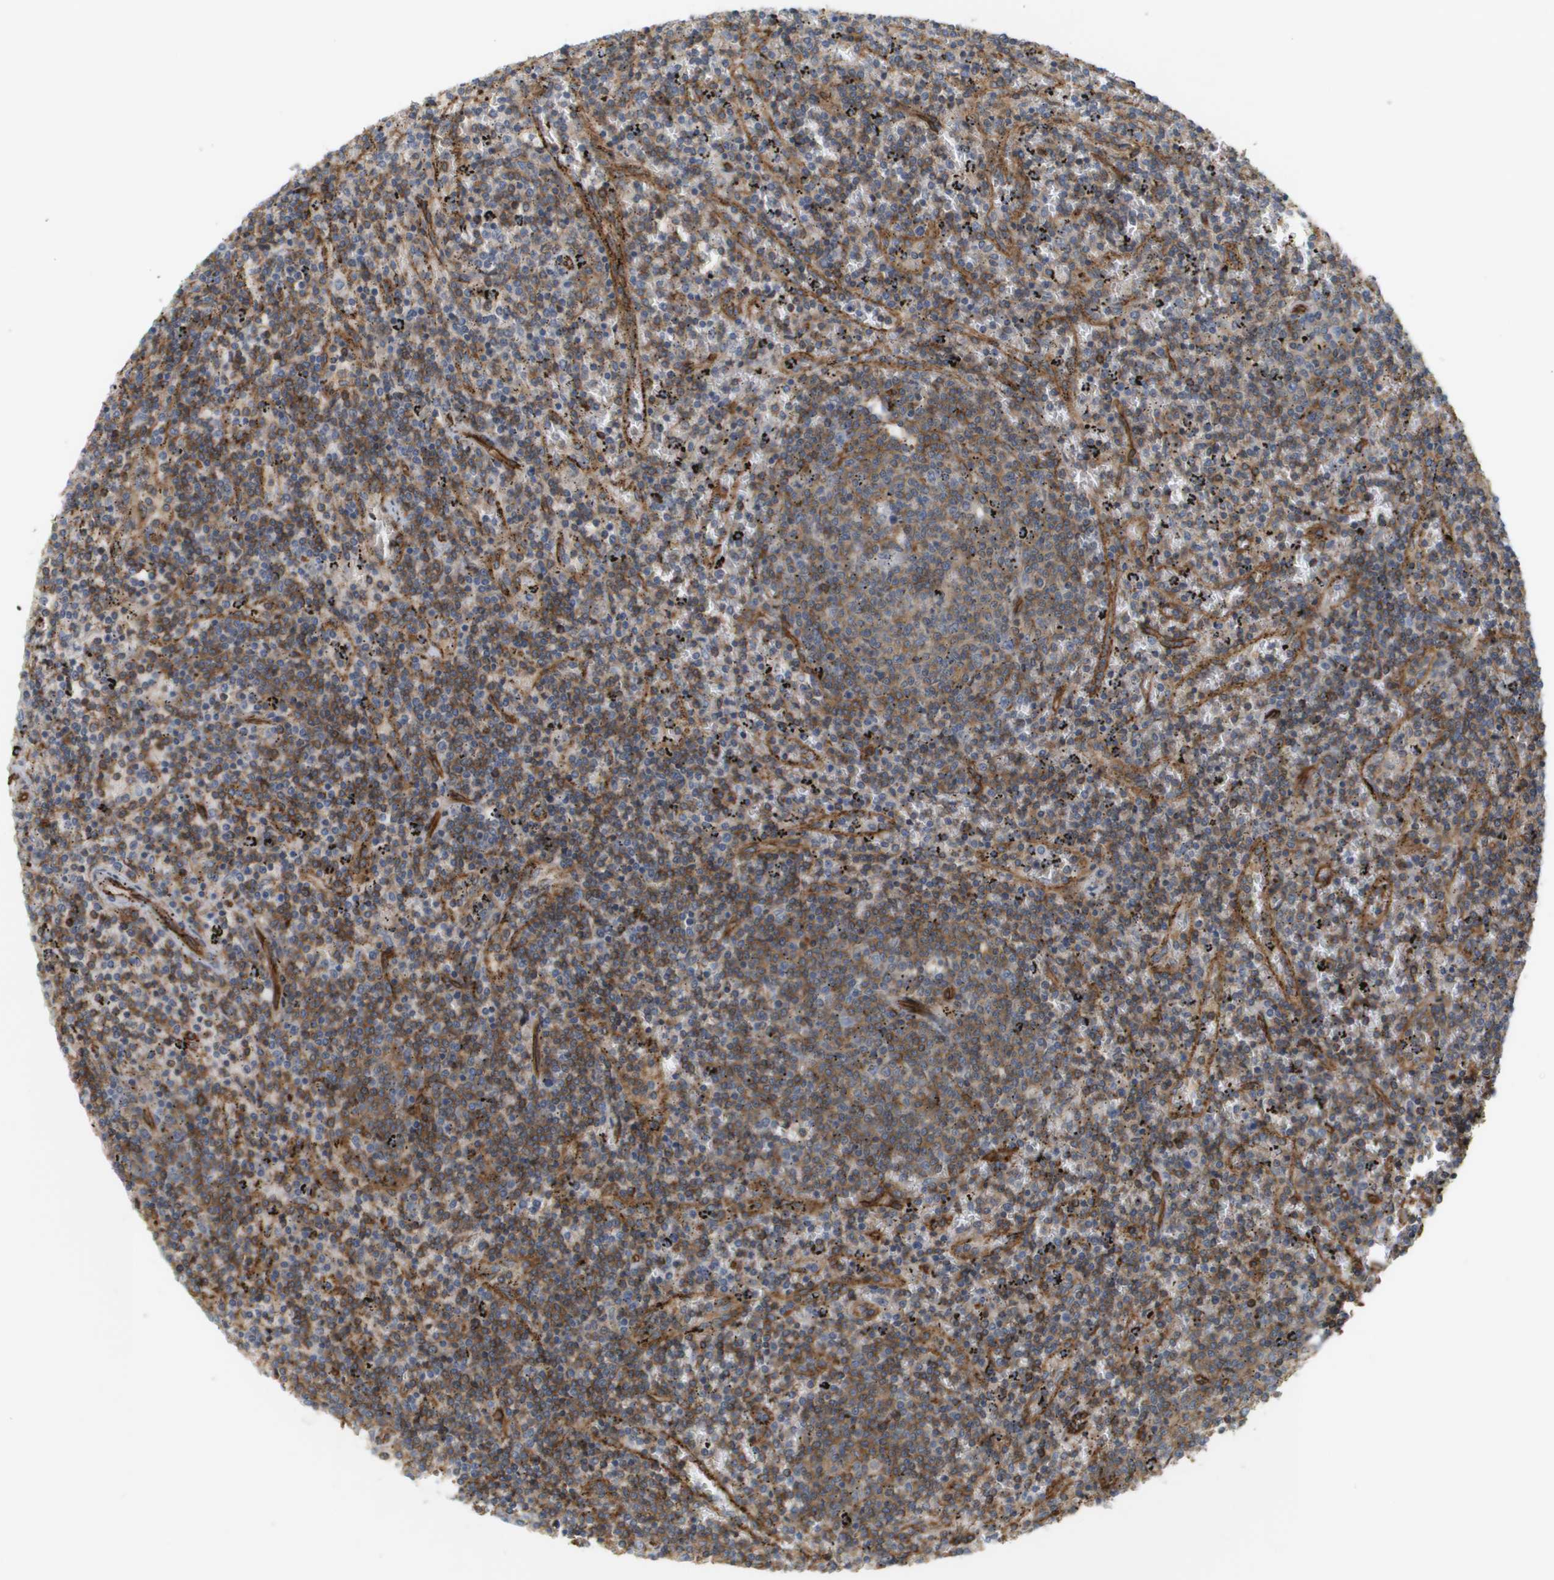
{"staining": {"intensity": "moderate", "quantity": "25%-75%", "location": "cytoplasmic/membranous"}, "tissue": "lymphoma", "cell_type": "Tumor cells", "image_type": "cancer", "snomed": [{"axis": "morphology", "description": "Malignant lymphoma, non-Hodgkin's type, Low grade"}, {"axis": "topography", "description": "Spleen"}], "caption": "Immunohistochemistry (DAB (3,3'-diaminobenzidine)) staining of lymphoma reveals moderate cytoplasmic/membranous protein expression in about 25%-75% of tumor cells.", "gene": "SGMS2", "patient": {"sex": "female", "age": 50}}